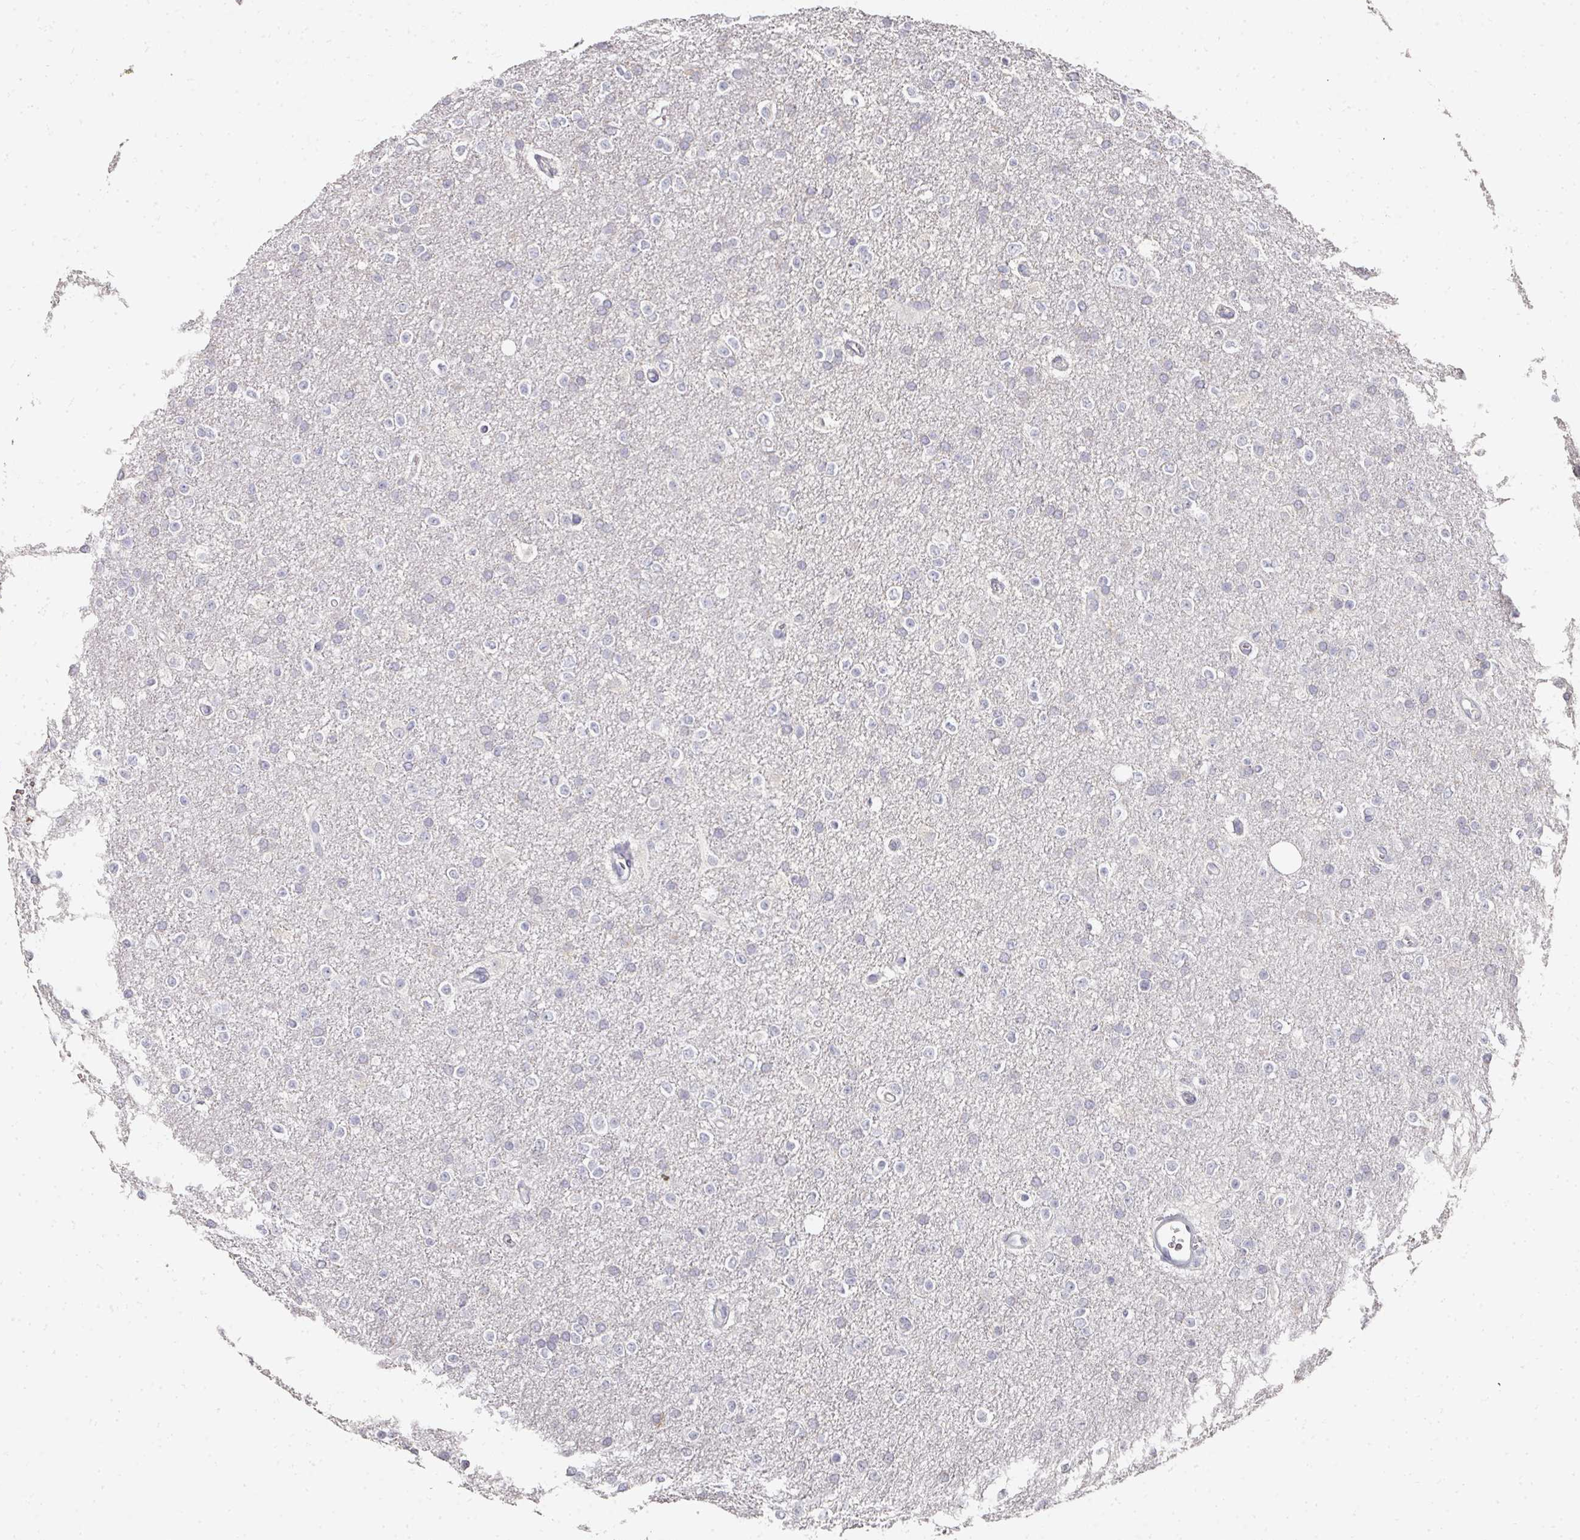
{"staining": {"intensity": "negative", "quantity": "none", "location": "none"}, "tissue": "glioma", "cell_type": "Tumor cells", "image_type": "cancer", "snomed": [{"axis": "morphology", "description": "Glioma, malignant, Low grade"}, {"axis": "topography", "description": "Brain"}], "caption": "Image shows no protein positivity in tumor cells of glioma tissue. Brightfield microscopy of immunohistochemistry stained with DAB (brown) and hematoxylin (blue), captured at high magnification.", "gene": "CAMP", "patient": {"sex": "female", "age": 34}}